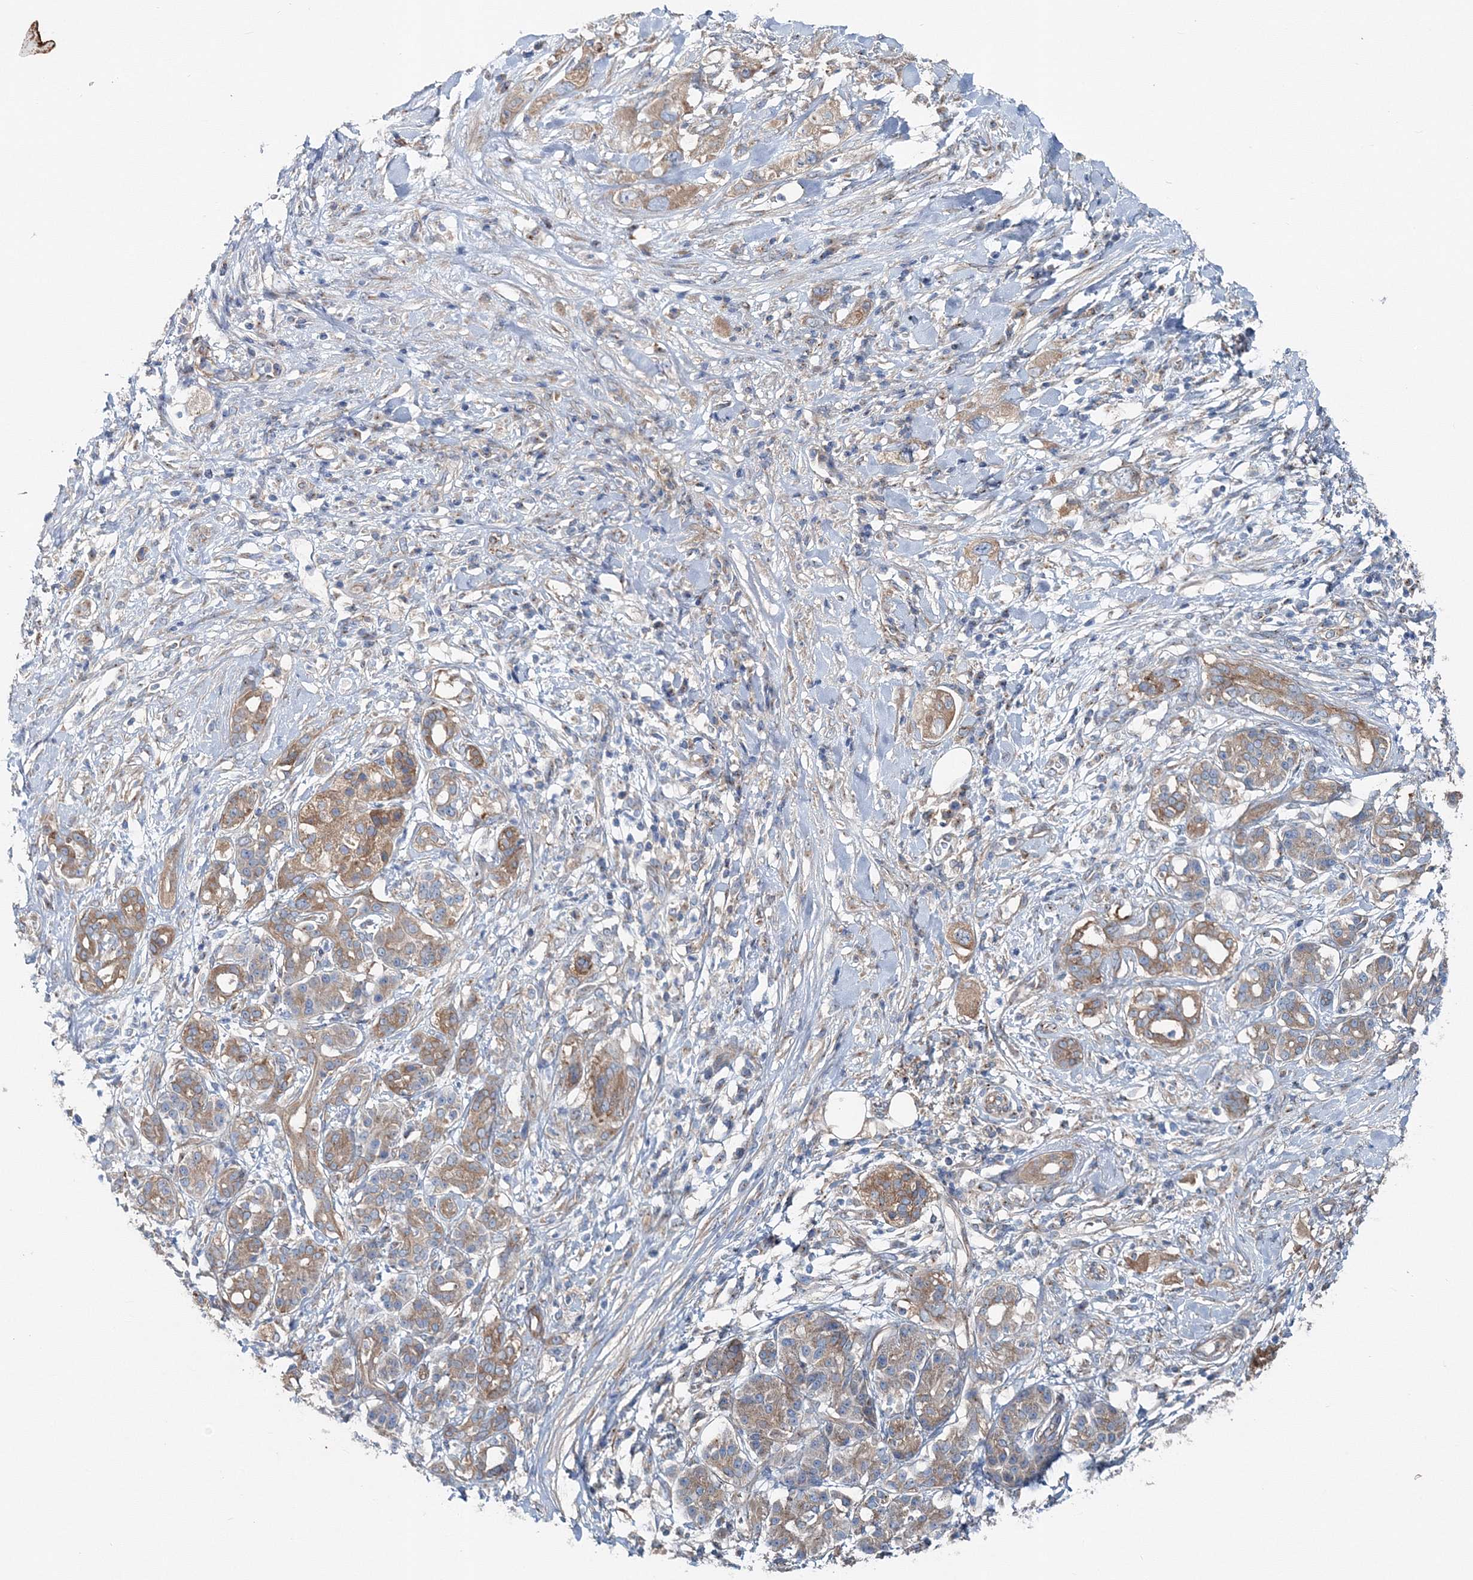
{"staining": {"intensity": "moderate", "quantity": ">75%", "location": "cytoplasmic/membranous"}, "tissue": "pancreatic cancer", "cell_type": "Tumor cells", "image_type": "cancer", "snomed": [{"axis": "morphology", "description": "Adenocarcinoma, NOS"}, {"axis": "topography", "description": "Pancreas"}], "caption": "Brown immunohistochemical staining in human adenocarcinoma (pancreatic) exhibits moderate cytoplasmic/membranous positivity in about >75% of tumor cells. The protein is stained brown, and the nuclei are stained in blue (DAB (3,3'-diaminobenzidine) IHC with brightfield microscopy, high magnification).", "gene": "MPHOSPH9", "patient": {"sex": "female", "age": 56}}